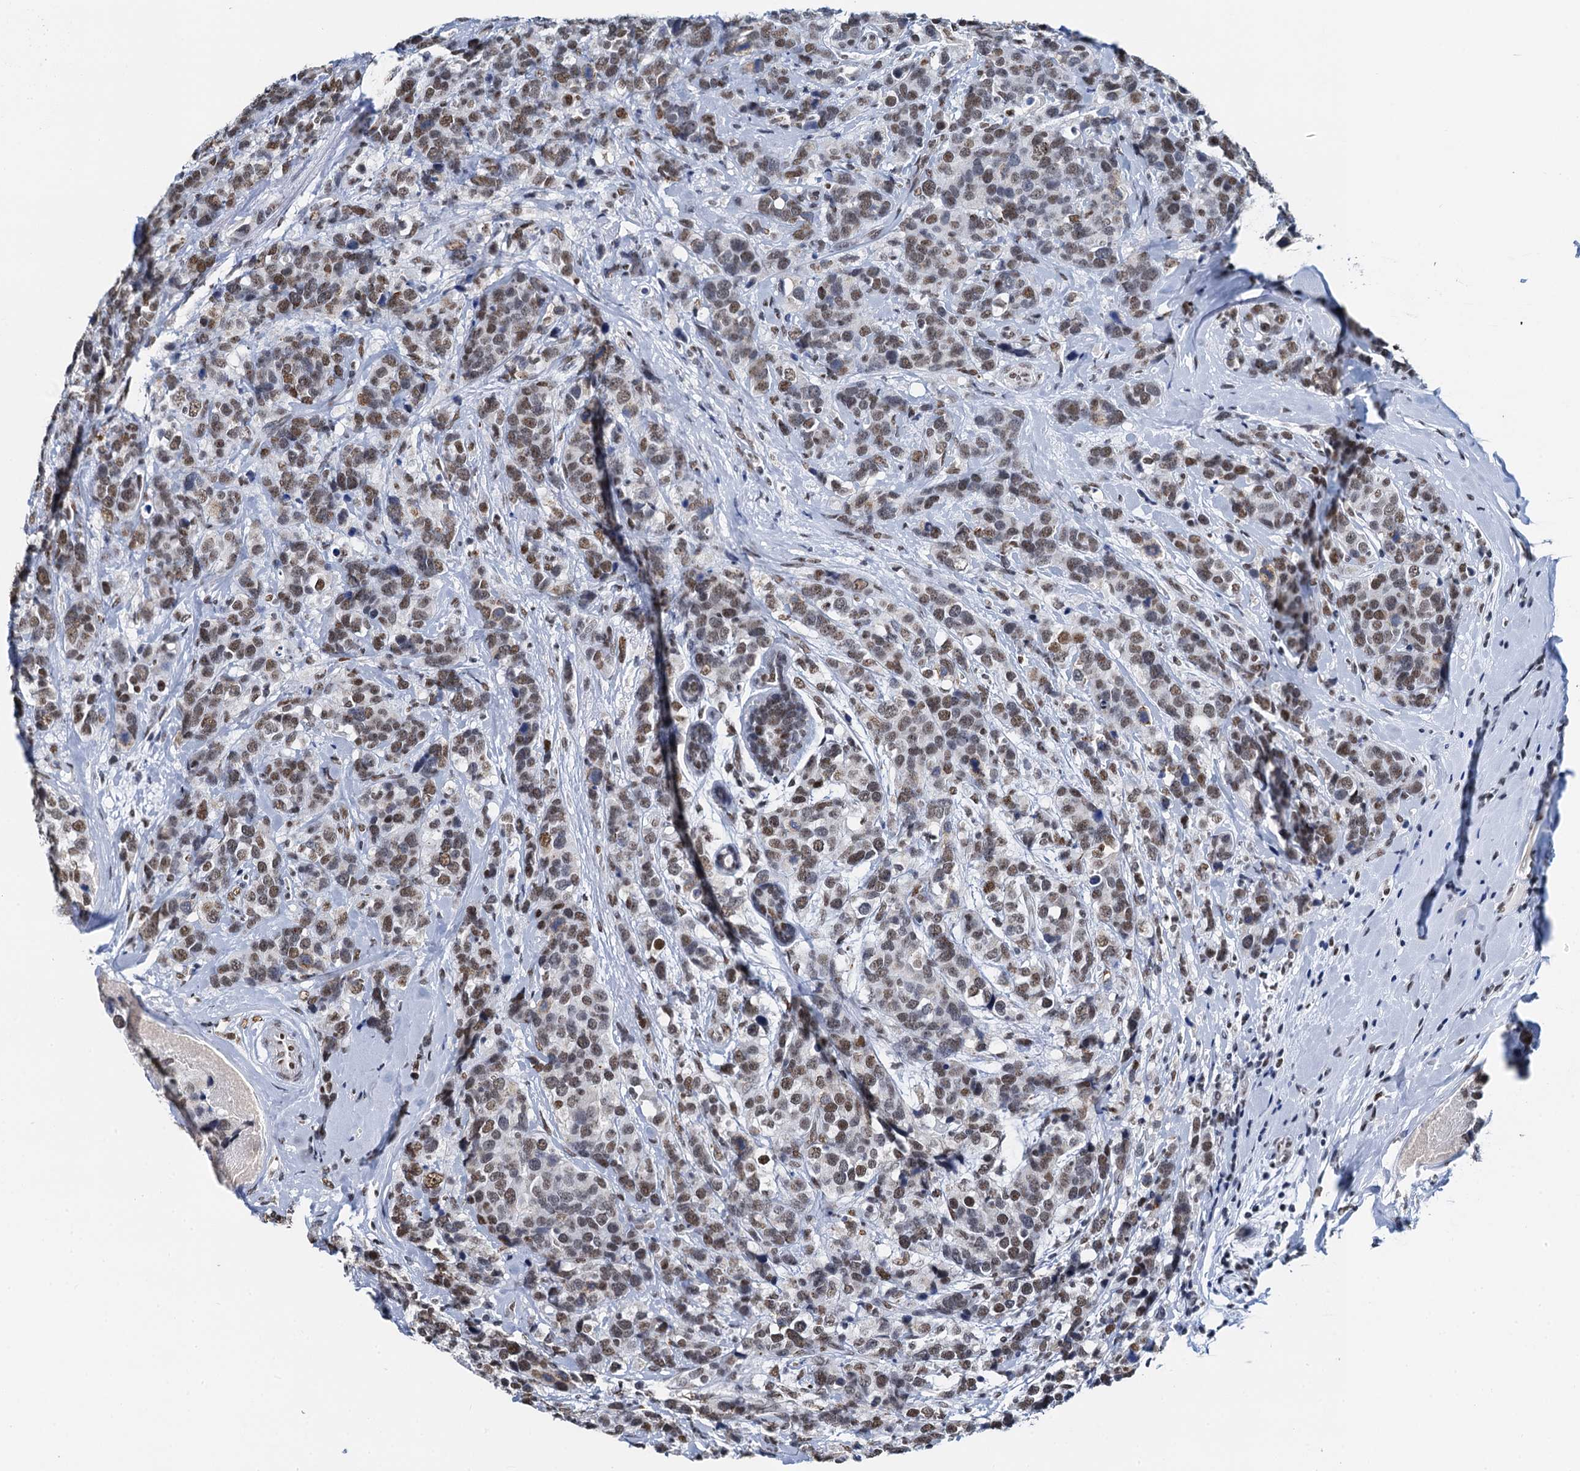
{"staining": {"intensity": "moderate", "quantity": ">75%", "location": "nuclear"}, "tissue": "breast cancer", "cell_type": "Tumor cells", "image_type": "cancer", "snomed": [{"axis": "morphology", "description": "Lobular carcinoma"}, {"axis": "topography", "description": "Breast"}], "caption": "Breast cancer (lobular carcinoma) stained for a protein (brown) reveals moderate nuclear positive positivity in approximately >75% of tumor cells.", "gene": "SLTM", "patient": {"sex": "female", "age": 59}}